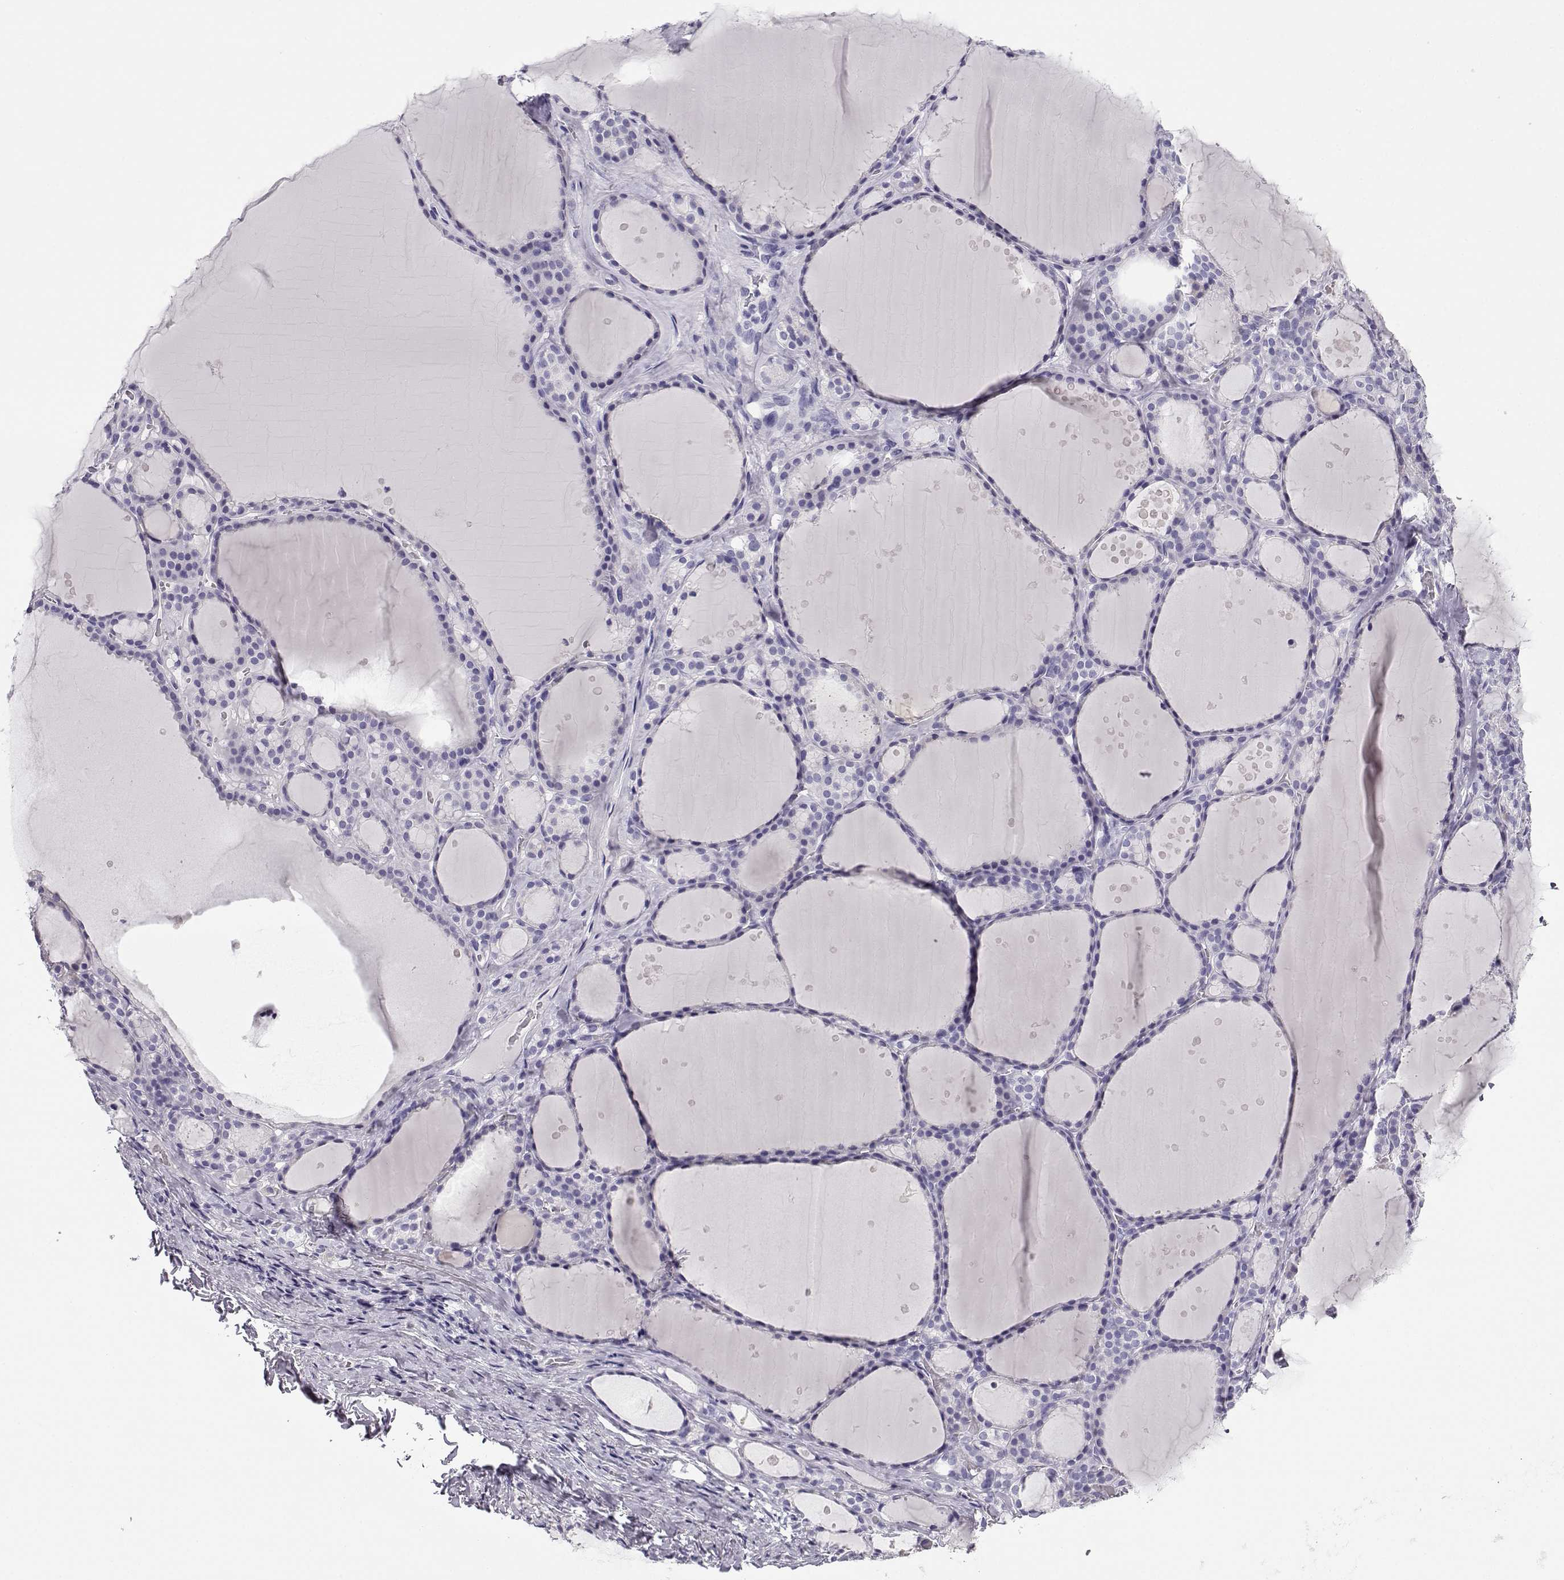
{"staining": {"intensity": "negative", "quantity": "none", "location": "none"}, "tissue": "thyroid gland", "cell_type": "Glandular cells", "image_type": "normal", "snomed": [{"axis": "morphology", "description": "Normal tissue, NOS"}, {"axis": "topography", "description": "Thyroid gland"}], "caption": "IHC of normal human thyroid gland shows no positivity in glandular cells. (DAB IHC with hematoxylin counter stain).", "gene": "CABS1", "patient": {"sex": "male", "age": 68}}